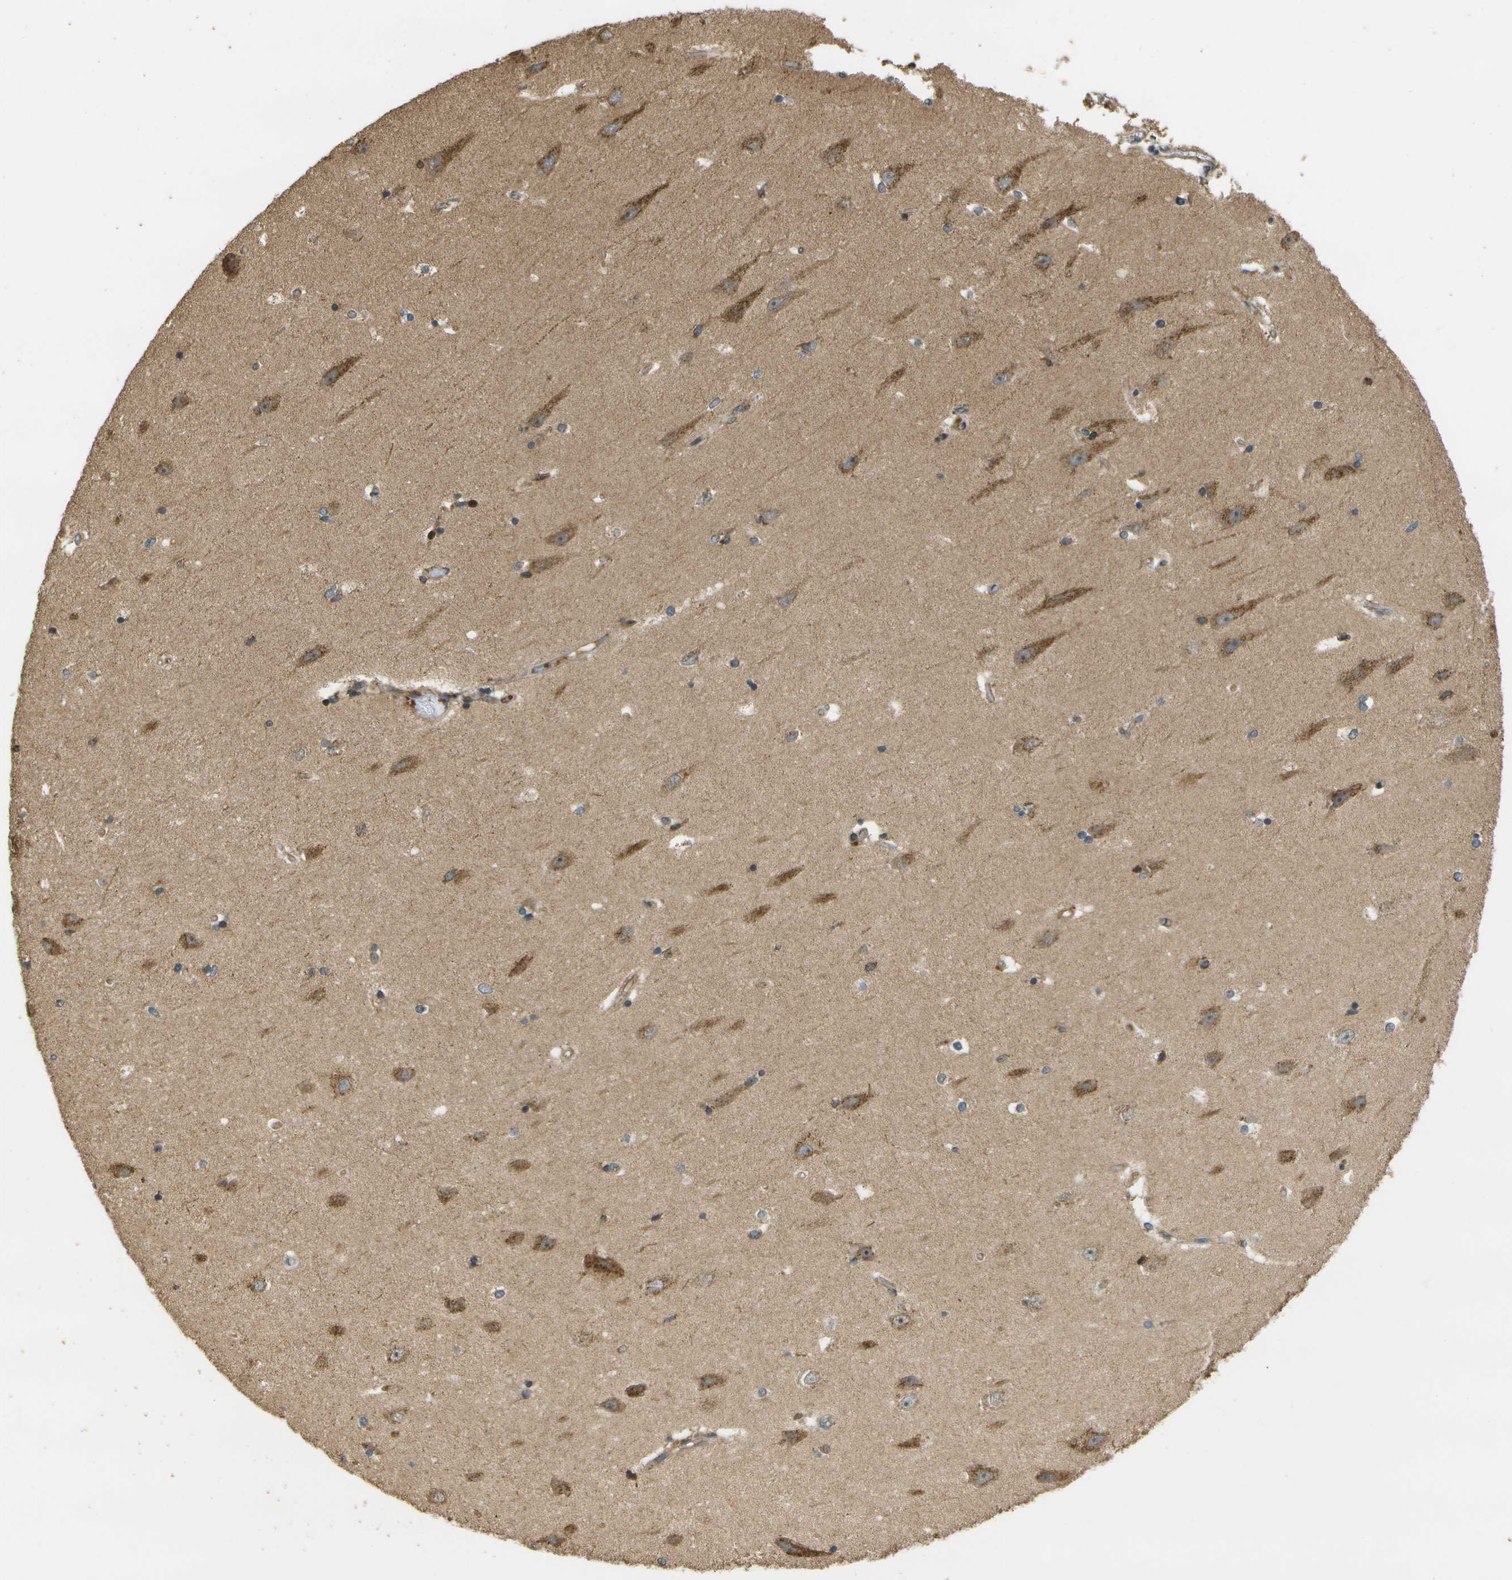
{"staining": {"intensity": "moderate", "quantity": "25%-75%", "location": "cytoplasmic/membranous"}, "tissue": "hippocampus", "cell_type": "Glial cells", "image_type": "normal", "snomed": [{"axis": "morphology", "description": "Normal tissue, NOS"}, {"axis": "topography", "description": "Hippocampus"}], "caption": "Immunohistochemistry (DAB (3,3'-diaminobenzidine)) staining of normal human hippocampus shows moderate cytoplasmic/membranous protein expression in approximately 25%-75% of glial cells. (DAB IHC with brightfield microscopy, high magnification).", "gene": "LRP12", "patient": {"sex": "male", "age": 45}}